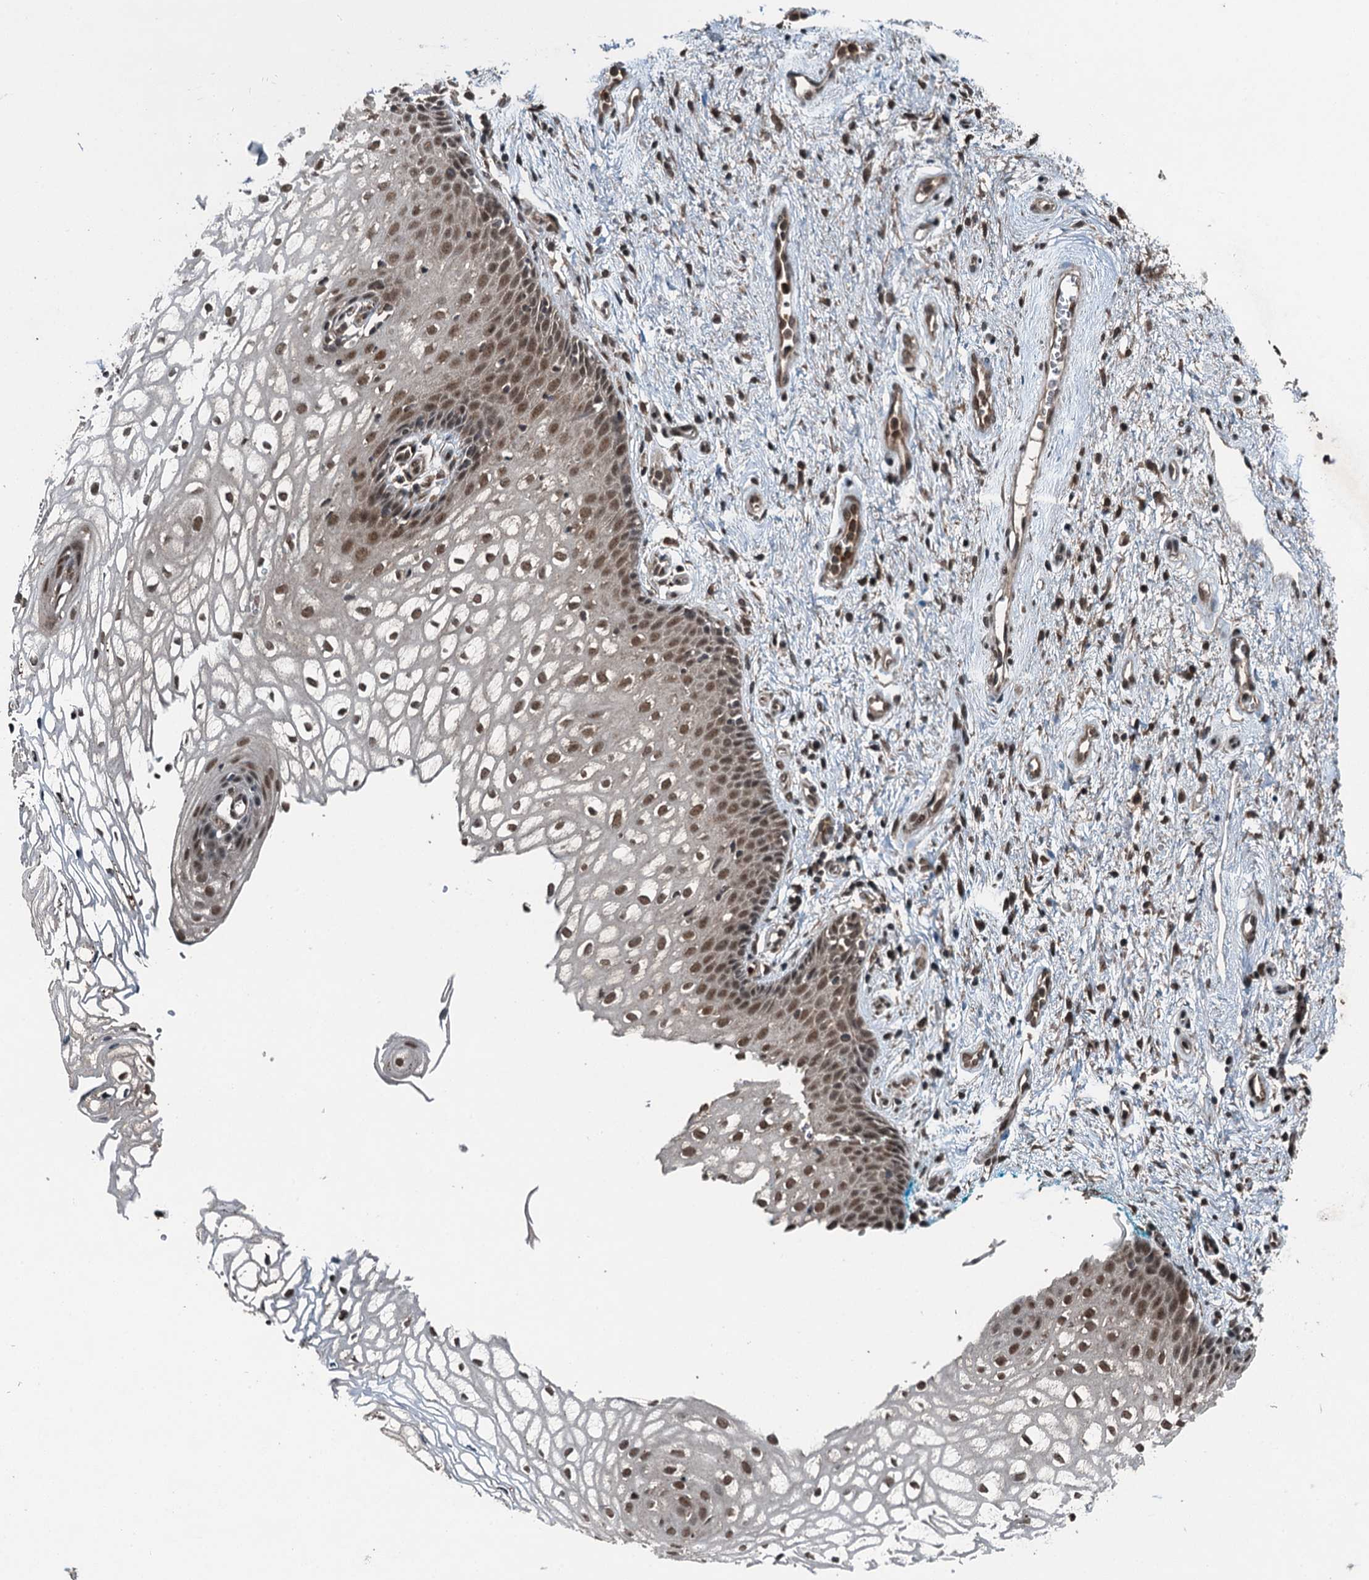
{"staining": {"intensity": "moderate", "quantity": "25%-75%", "location": "nuclear"}, "tissue": "vagina", "cell_type": "Squamous epithelial cells", "image_type": "normal", "snomed": [{"axis": "morphology", "description": "Normal tissue, NOS"}, {"axis": "topography", "description": "Vagina"}], "caption": "Moderate nuclear protein positivity is appreciated in approximately 25%-75% of squamous epithelial cells in vagina.", "gene": "UBXN6", "patient": {"sex": "female", "age": 34}}